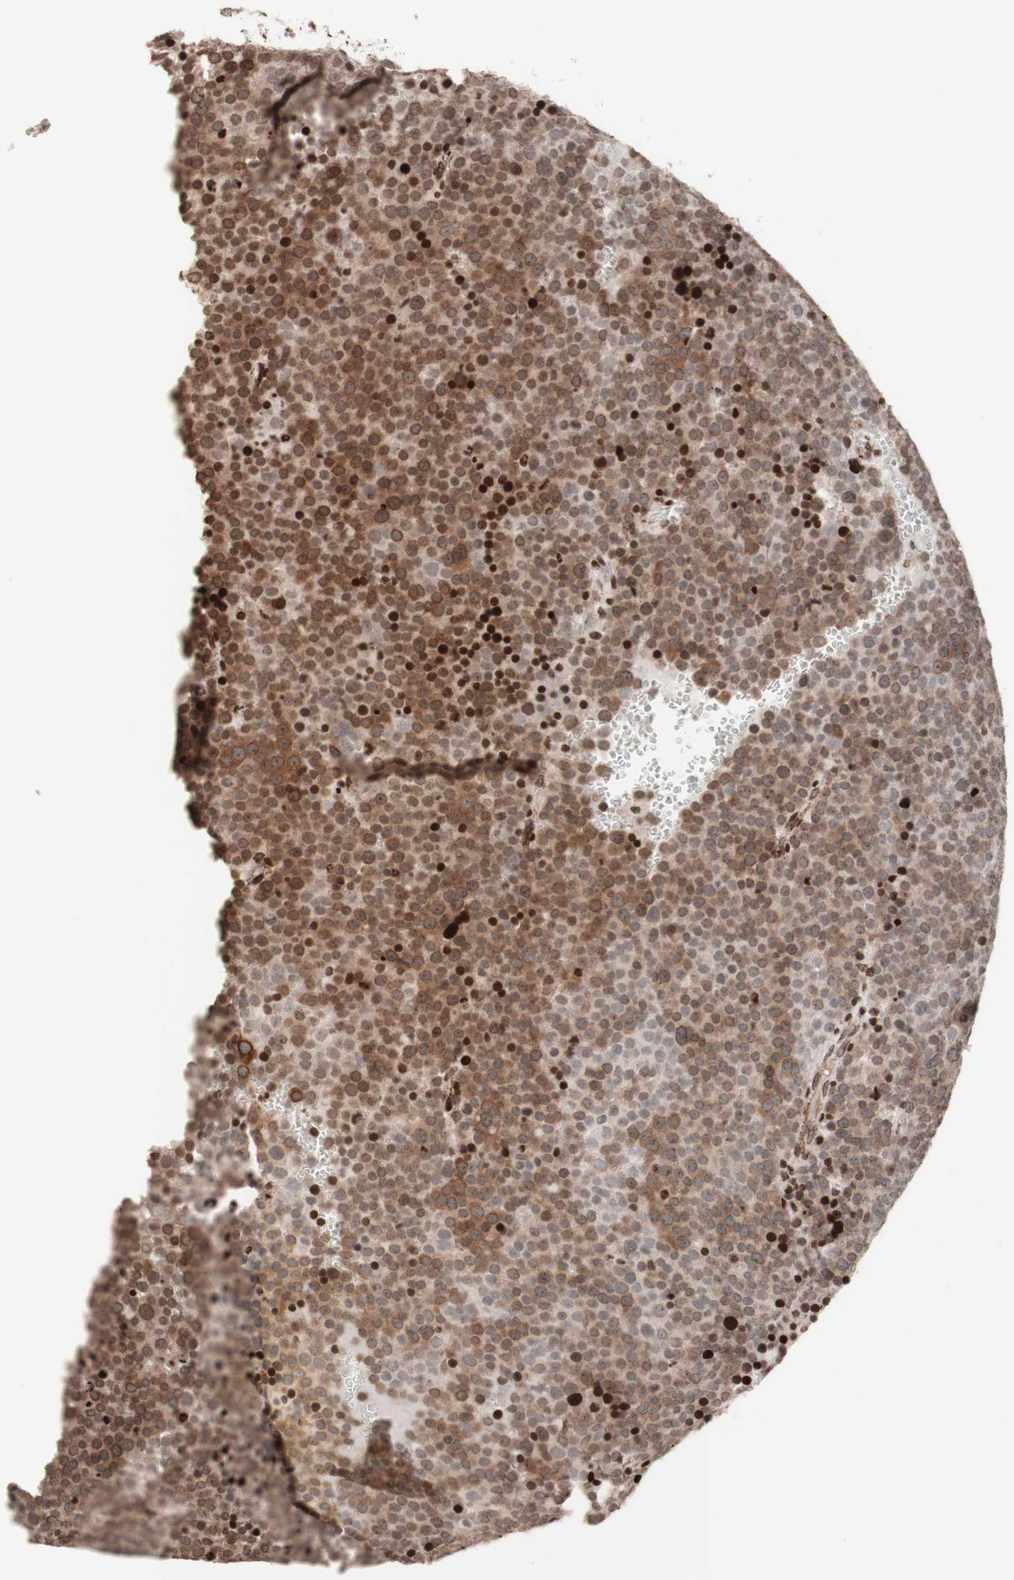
{"staining": {"intensity": "moderate", "quantity": ">75%", "location": "cytoplasmic/membranous"}, "tissue": "testis cancer", "cell_type": "Tumor cells", "image_type": "cancer", "snomed": [{"axis": "morphology", "description": "Seminoma, NOS"}, {"axis": "topography", "description": "Testis"}], "caption": "Immunohistochemical staining of human seminoma (testis) reveals moderate cytoplasmic/membranous protein staining in about >75% of tumor cells.", "gene": "NCAPD2", "patient": {"sex": "male", "age": 71}}